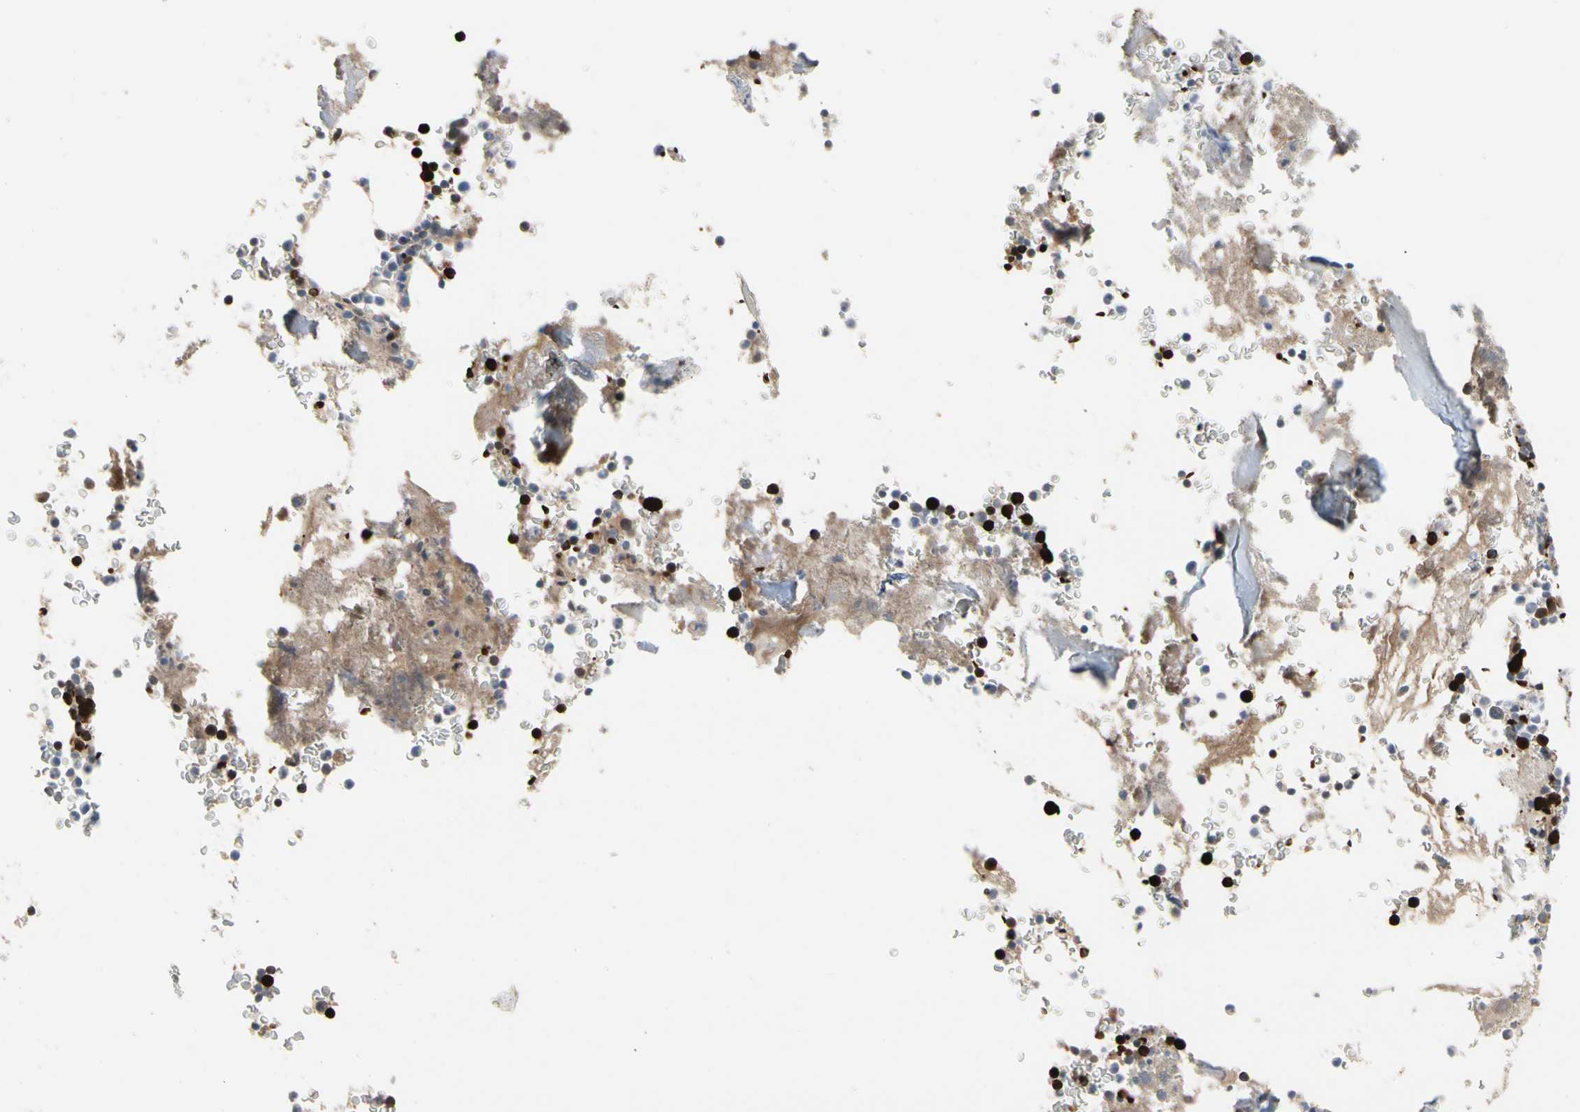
{"staining": {"intensity": "strong", "quantity": "25%-75%", "location": "cytoplasmic/membranous,nuclear"}, "tissue": "bone marrow", "cell_type": "Hematopoietic cells", "image_type": "normal", "snomed": [{"axis": "morphology", "description": "Normal tissue, NOS"}, {"axis": "topography", "description": "Bone marrow"}], "caption": "A high amount of strong cytoplasmic/membranous,nuclear staining is seen in approximately 25%-75% of hematopoietic cells in normal bone marrow.", "gene": "HMGCR", "patient": {"sex": "male"}}